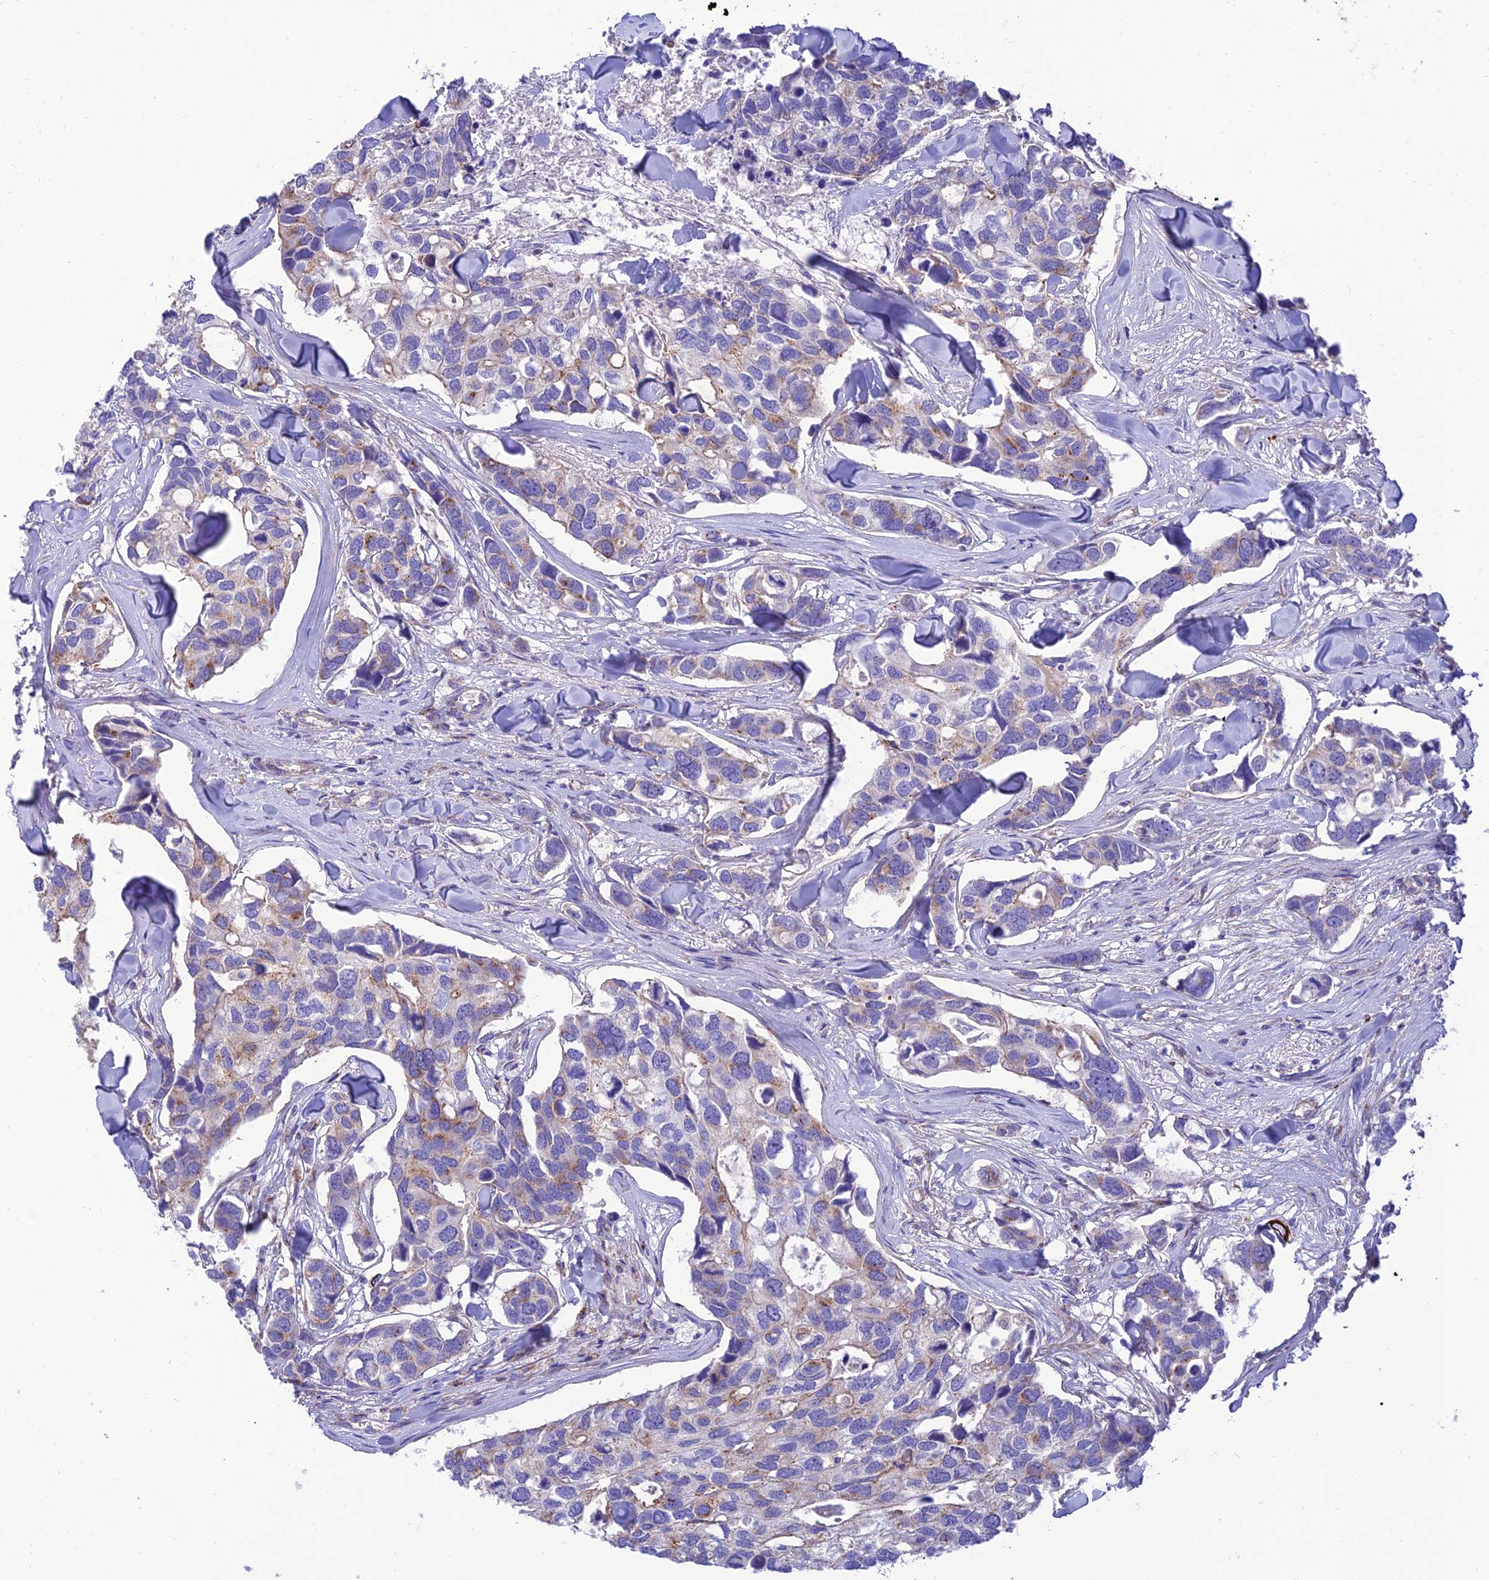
{"staining": {"intensity": "weak", "quantity": "<25%", "location": "cytoplasmic/membranous"}, "tissue": "breast cancer", "cell_type": "Tumor cells", "image_type": "cancer", "snomed": [{"axis": "morphology", "description": "Duct carcinoma"}, {"axis": "topography", "description": "Breast"}], "caption": "A high-resolution histopathology image shows immunohistochemistry (IHC) staining of breast cancer, which exhibits no significant staining in tumor cells. (DAB (3,3'-diaminobenzidine) IHC, high magnification).", "gene": "CCDC157", "patient": {"sex": "female", "age": 83}}